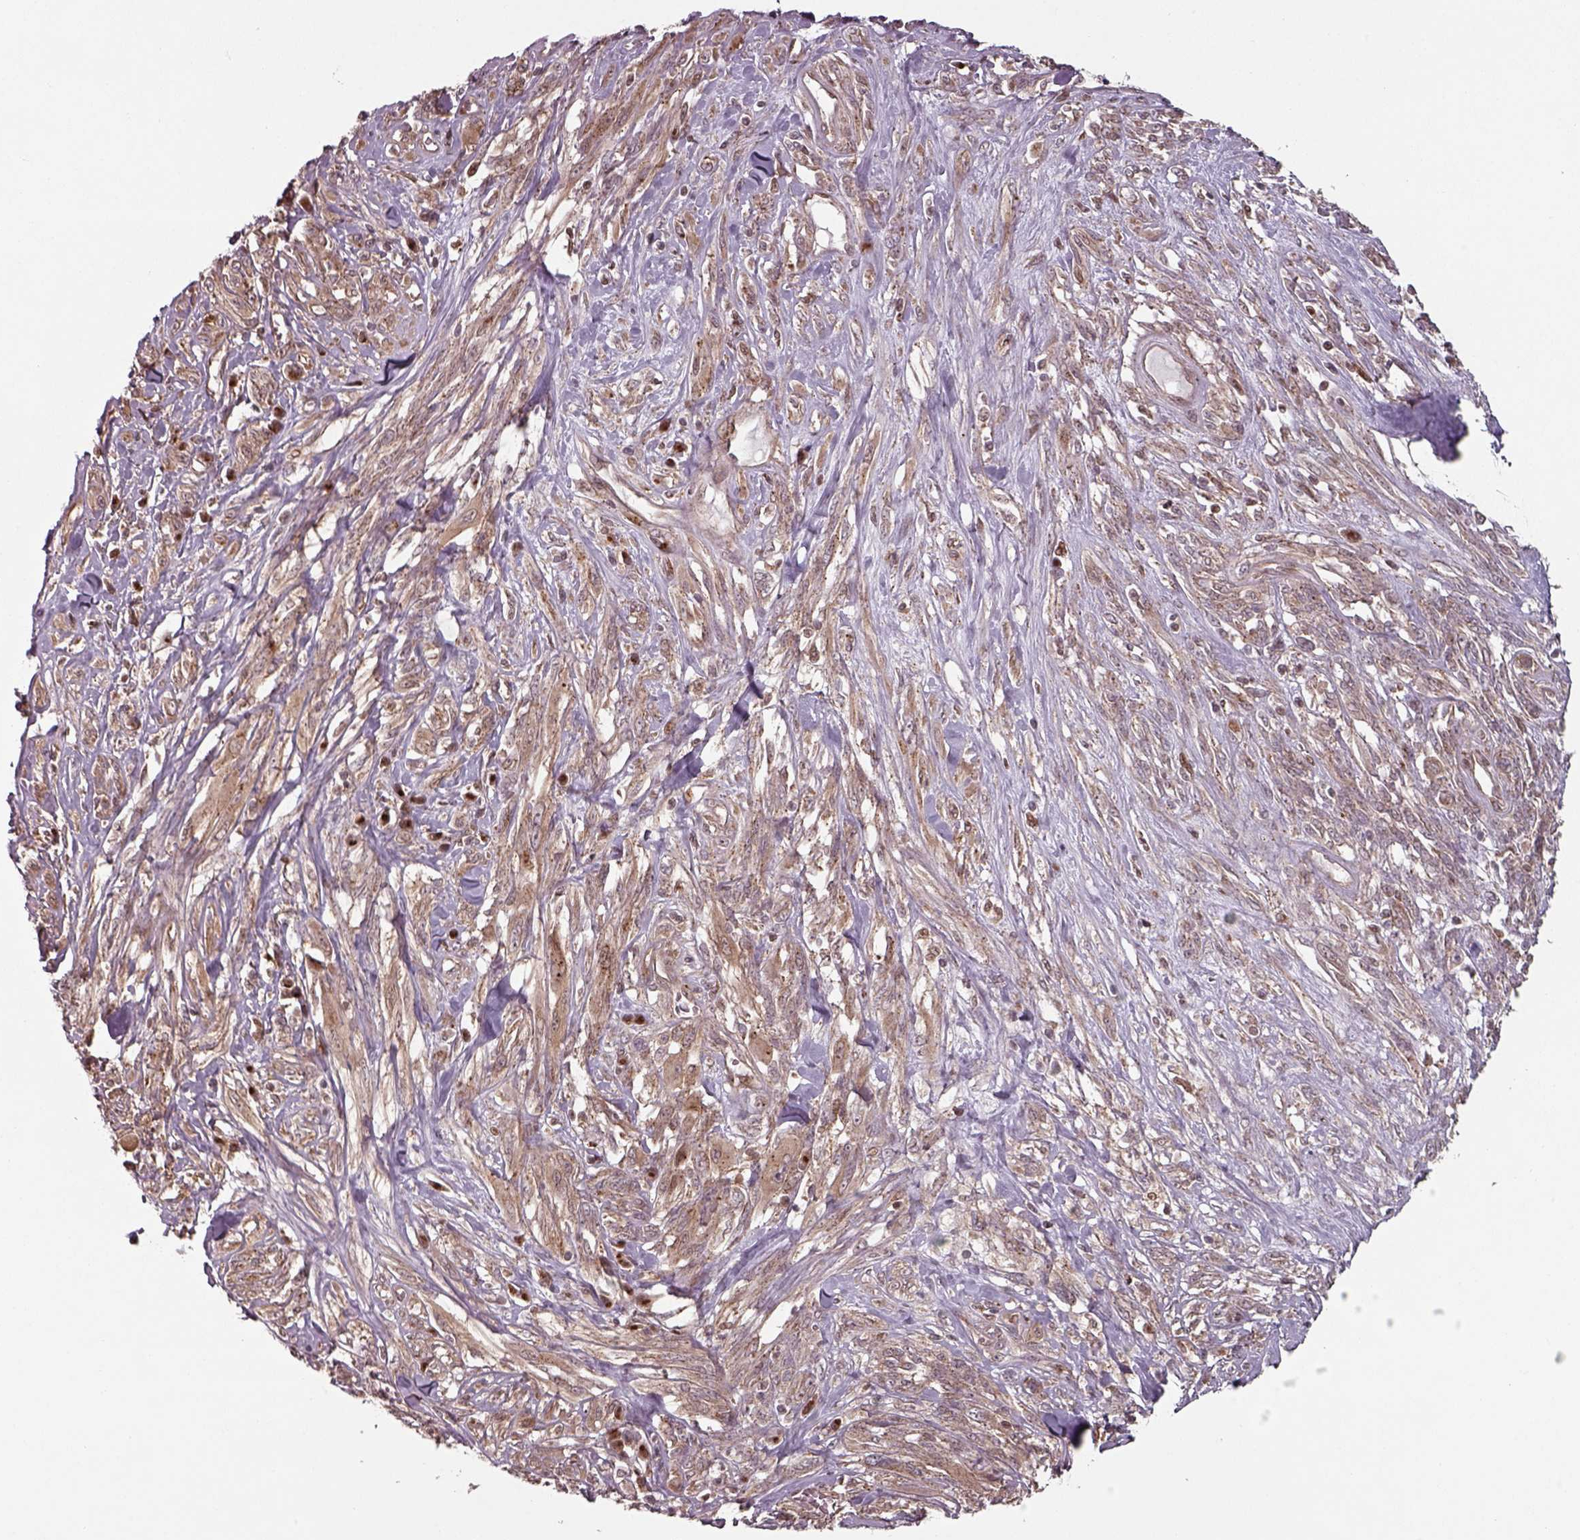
{"staining": {"intensity": "weak", "quantity": ">75%", "location": "cytoplasmic/membranous"}, "tissue": "melanoma", "cell_type": "Tumor cells", "image_type": "cancer", "snomed": [{"axis": "morphology", "description": "Malignant melanoma, NOS"}, {"axis": "topography", "description": "Skin"}], "caption": "Malignant melanoma stained with a protein marker reveals weak staining in tumor cells.", "gene": "CHMP3", "patient": {"sex": "female", "age": 91}}